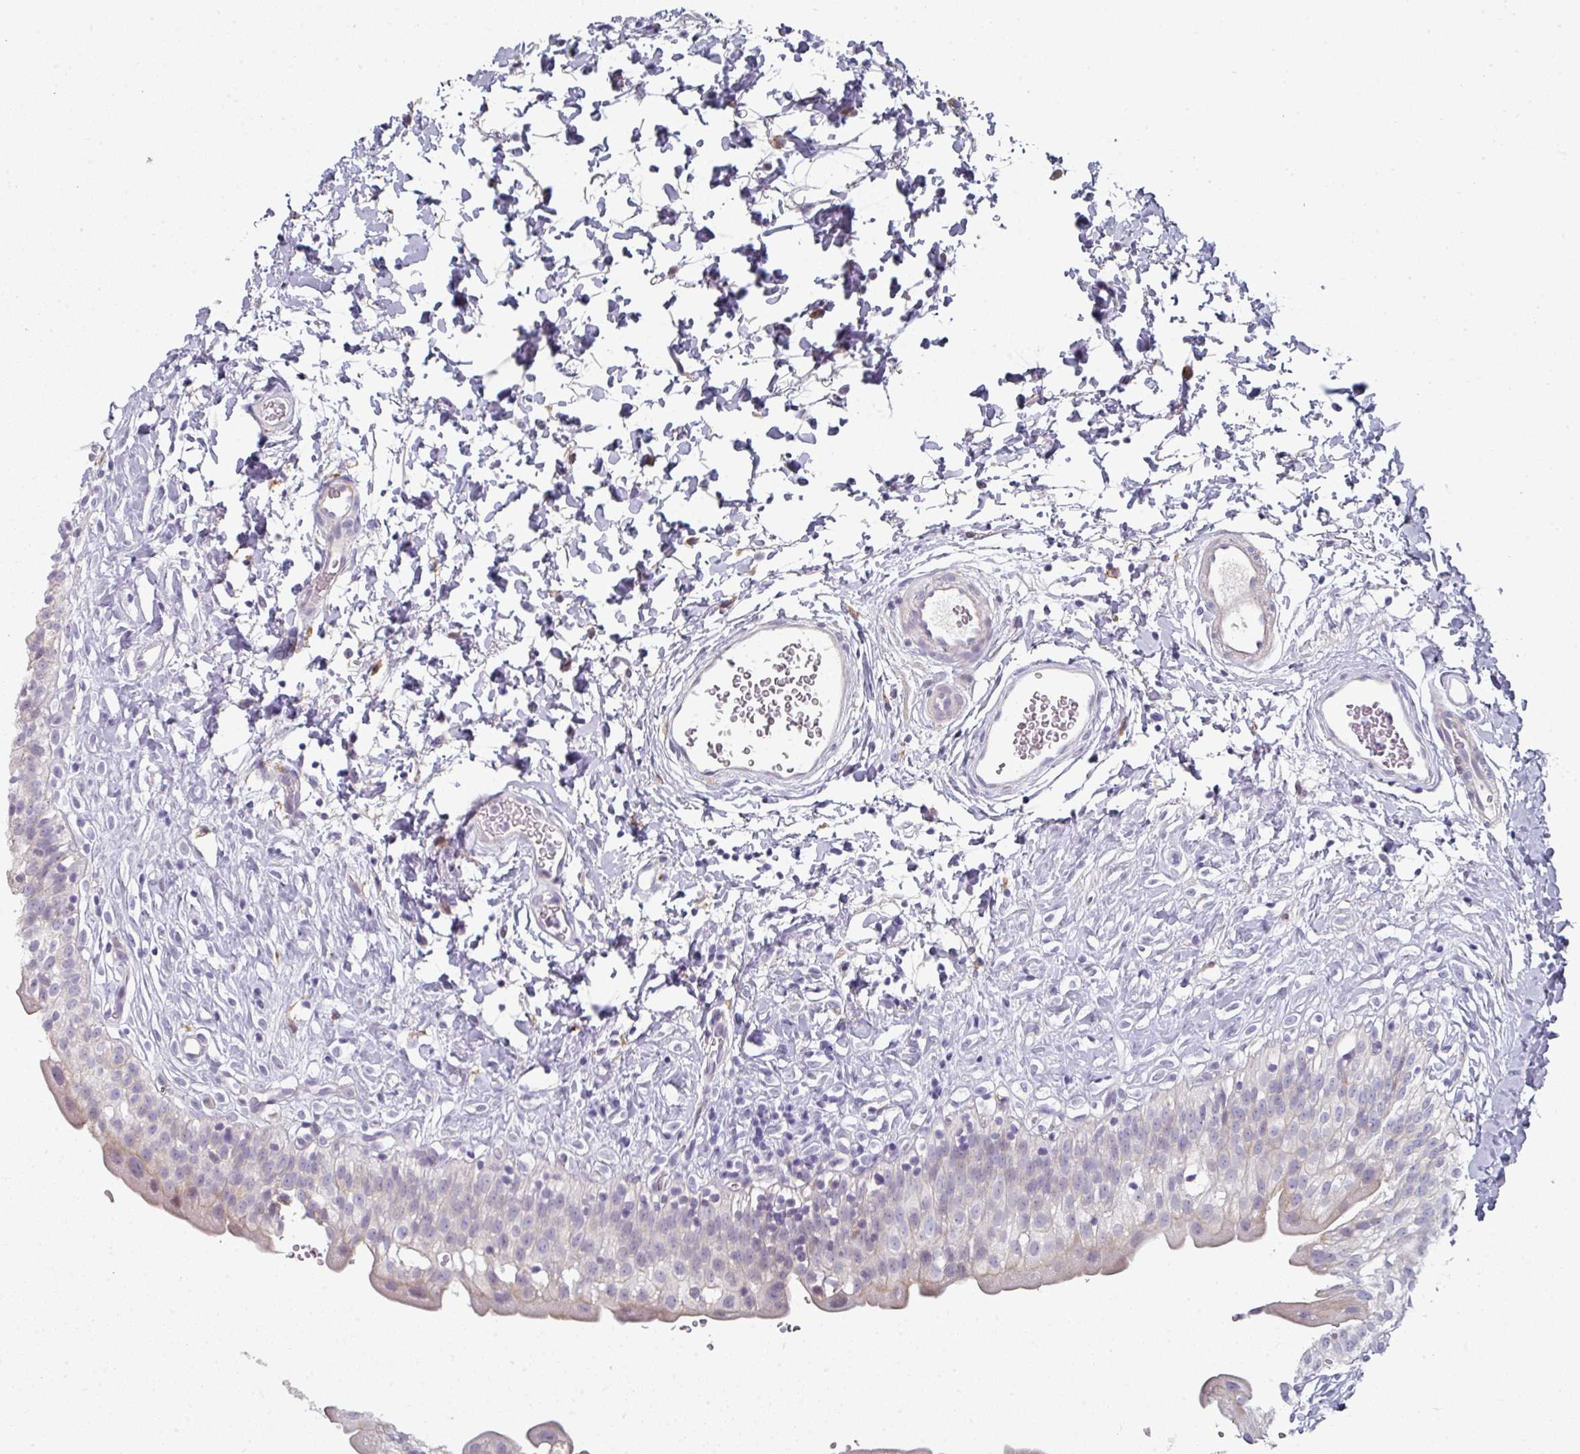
{"staining": {"intensity": "moderate", "quantity": "<25%", "location": "cytoplasmic/membranous"}, "tissue": "urinary bladder", "cell_type": "Urothelial cells", "image_type": "normal", "snomed": [{"axis": "morphology", "description": "Normal tissue, NOS"}, {"axis": "topography", "description": "Urinary bladder"}], "caption": "This image shows immunohistochemistry staining of benign human urinary bladder, with low moderate cytoplasmic/membranous positivity in approximately <25% of urothelial cells.", "gene": "WSB2", "patient": {"sex": "male", "age": 51}}